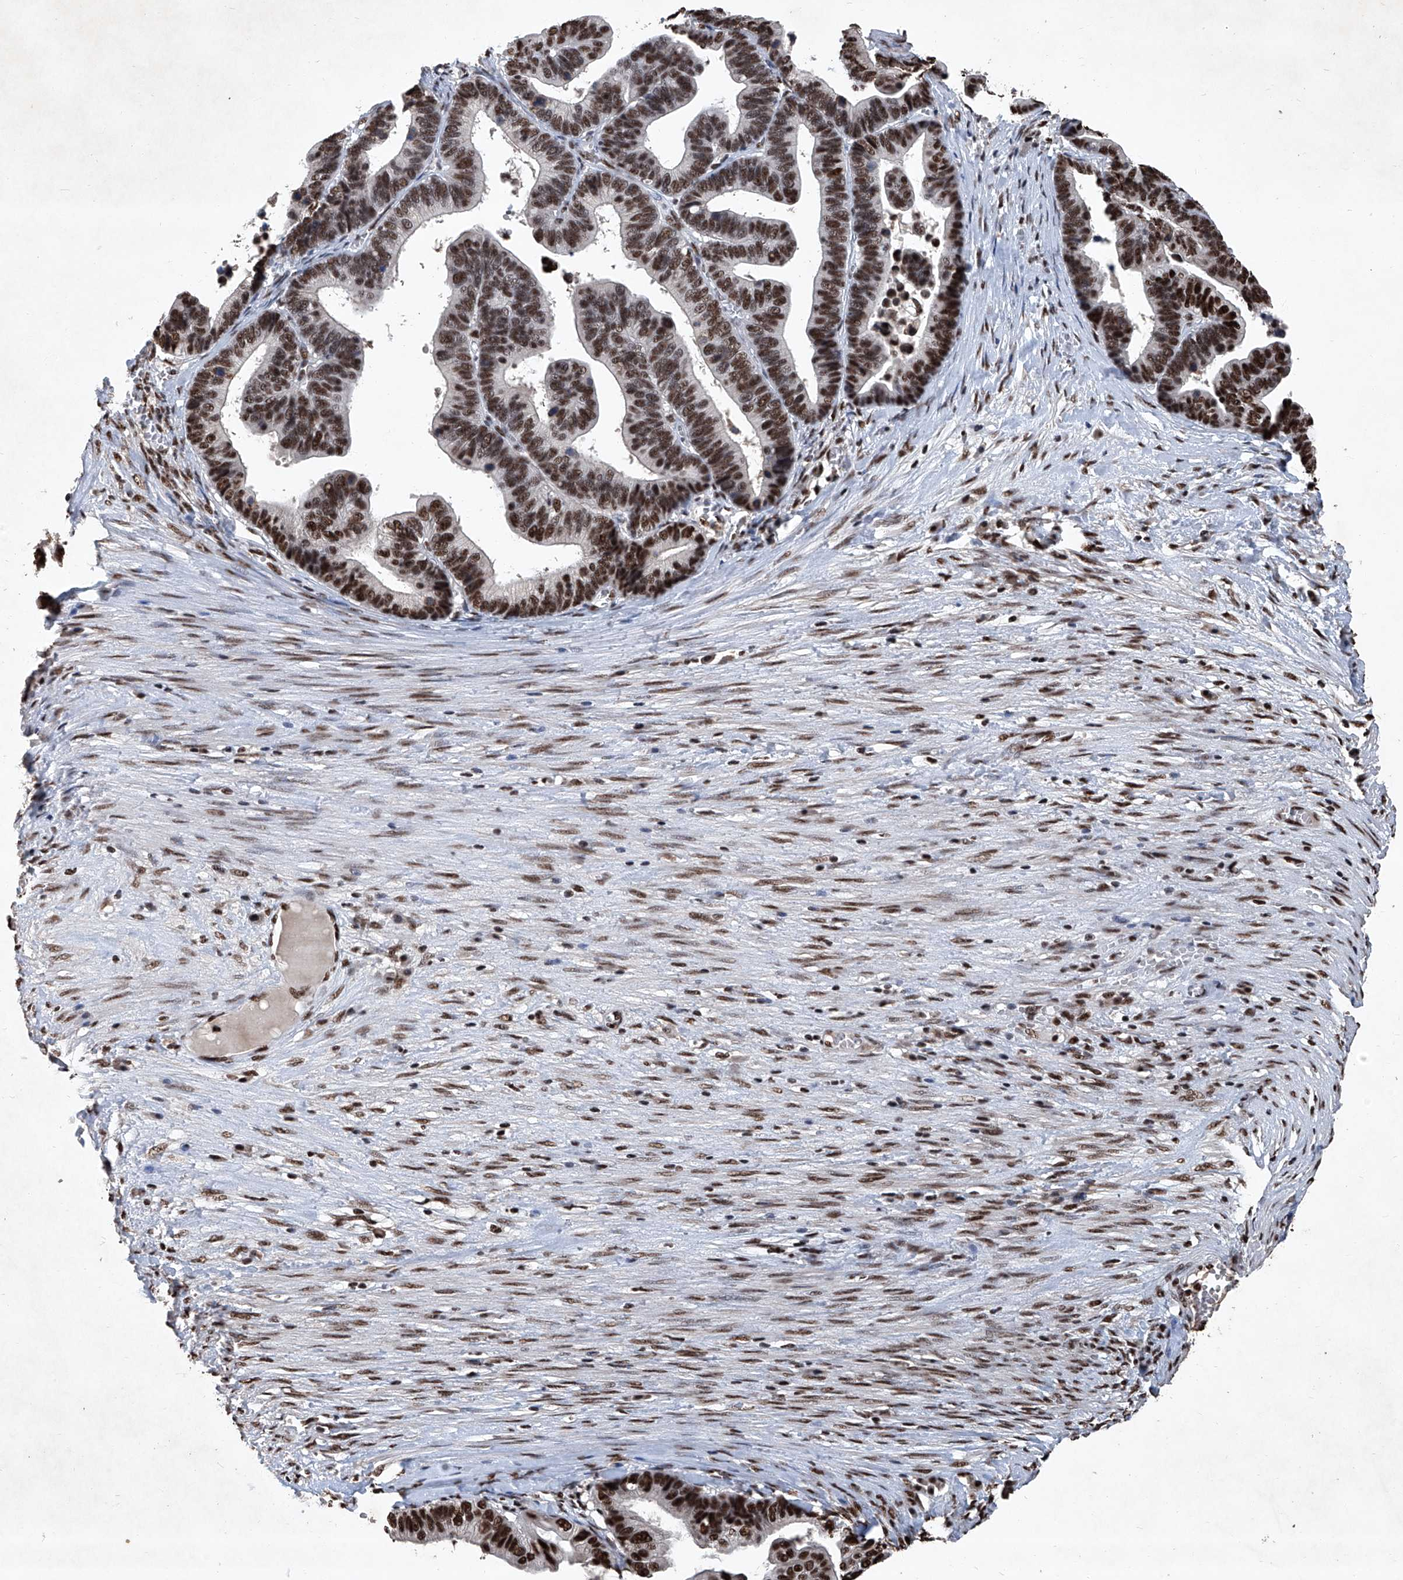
{"staining": {"intensity": "strong", "quantity": ">75%", "location": "nuclear"}, "tissue": "ovarian cancer", "cell_type": "Tumor cells", "image_type": "cancer", "snomed": [{"axis": "morphology", "description": "Cystadenocarcinoma, serous, NOS"}, {"axis": "topography", "description": "Ovary"}], "caption": "High-magnification brightfield microscopy of ovarian serous cystadenocarcinoma stained with DAB (3,3'-diaminobenzidine) (brown) and counterstained with hematoxylin (blue). tumor cells exhibit strong nuclear positivity is present in about>75% of cells.", "gene": "DDX39B", "patient": {"sex": "female", "age": 56}}